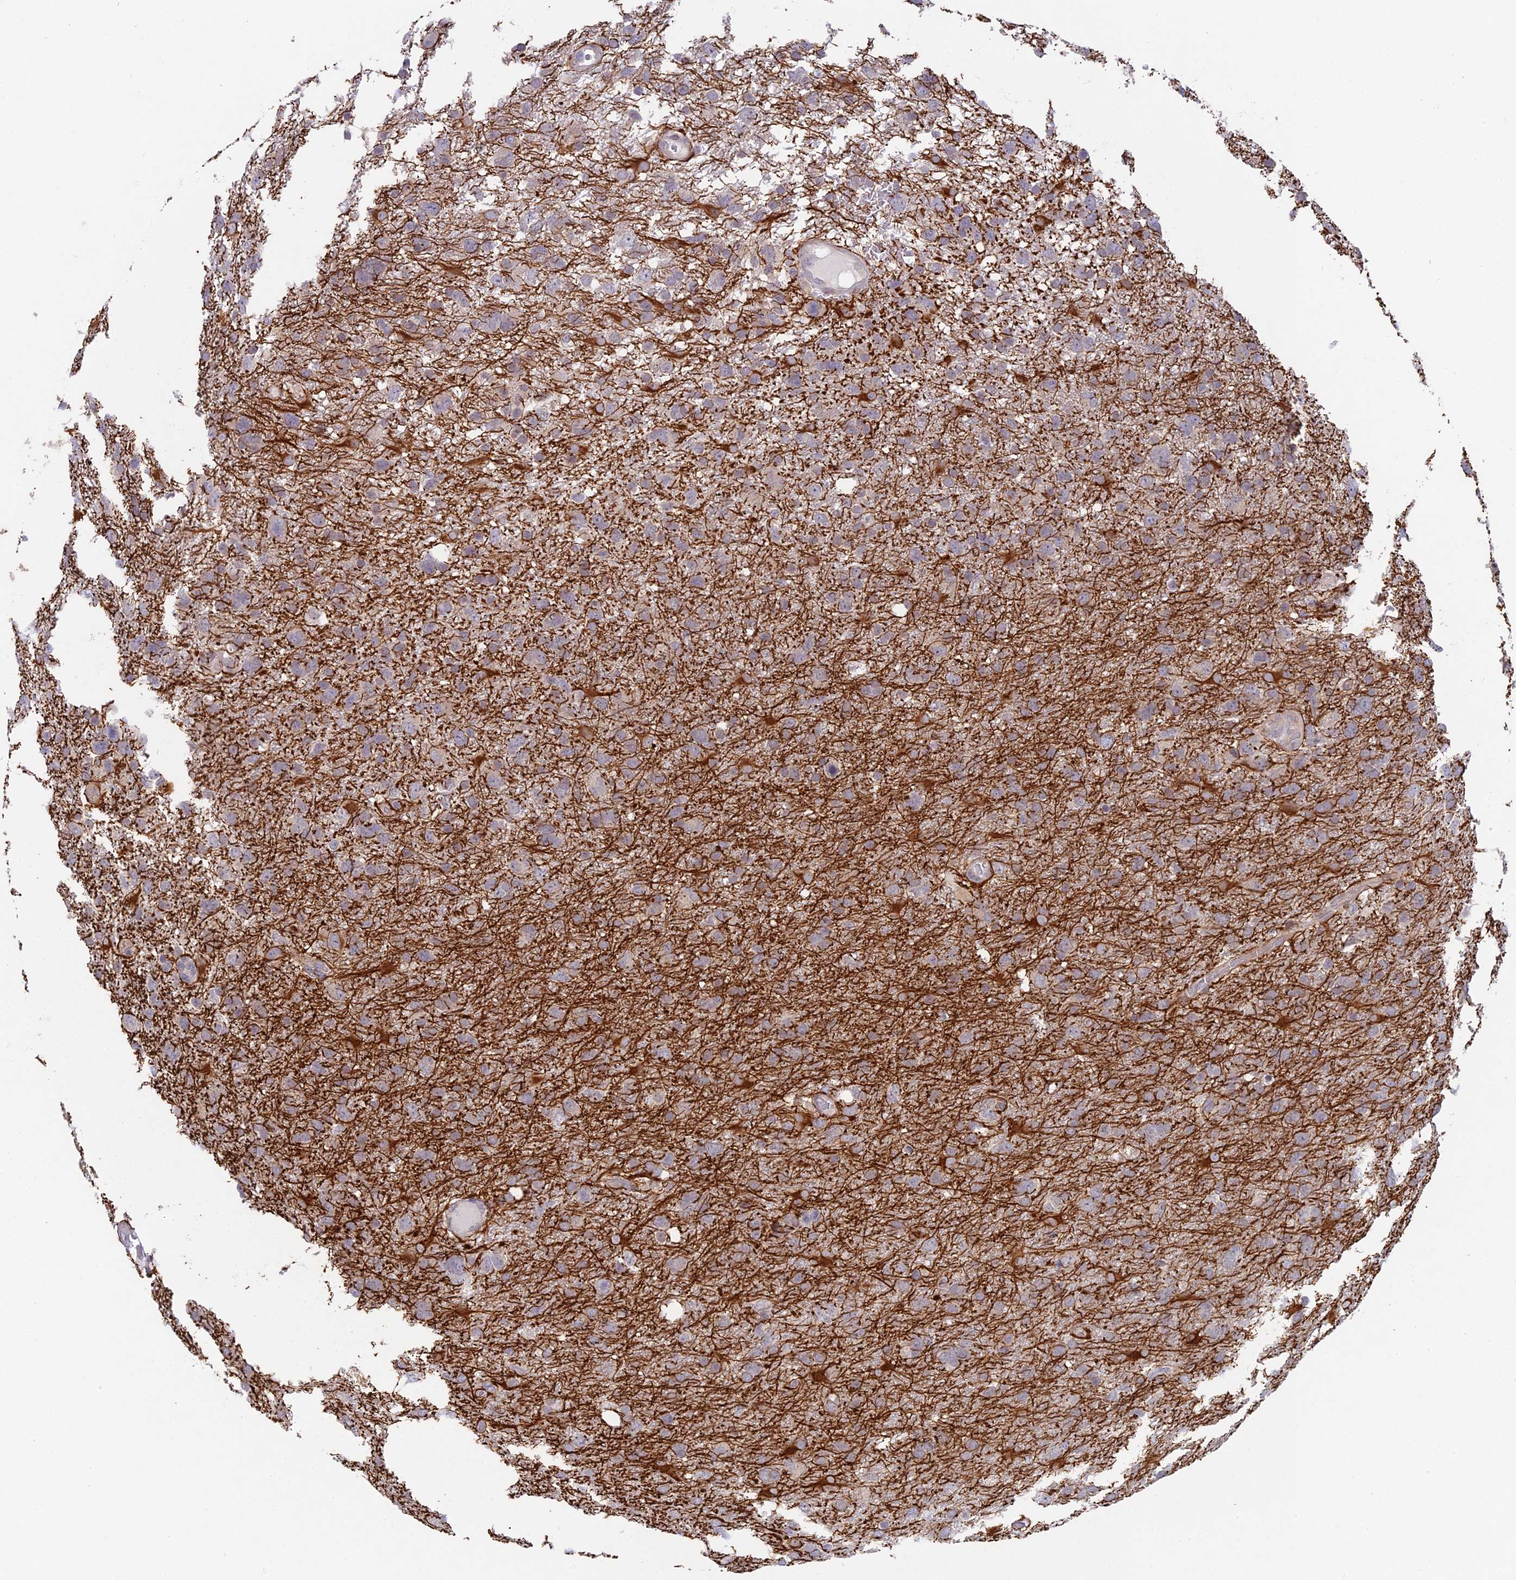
{"staining": {"intensity": "moderate", "quantity": "<25%", "location": "cytoplasmic/membranous"}, "tissue": "glioma", "cell_type": "Tumor cells", "image_type": "cancer", "snomed": [{"axis": "morphology", "description": "Glioma, malignant, High grade"}, {"axis": "topography", "description": "Brain"}], "caption": "High-power microscopy captured an immunohistochemistry micrograph of malignant glioma (high-grade), revealing moderate cytoplasmic/membranous staining in approximately <25% of tumor cells.", "gene": "PPP1R26", "patient": {"sex": "male", "age": 61}}